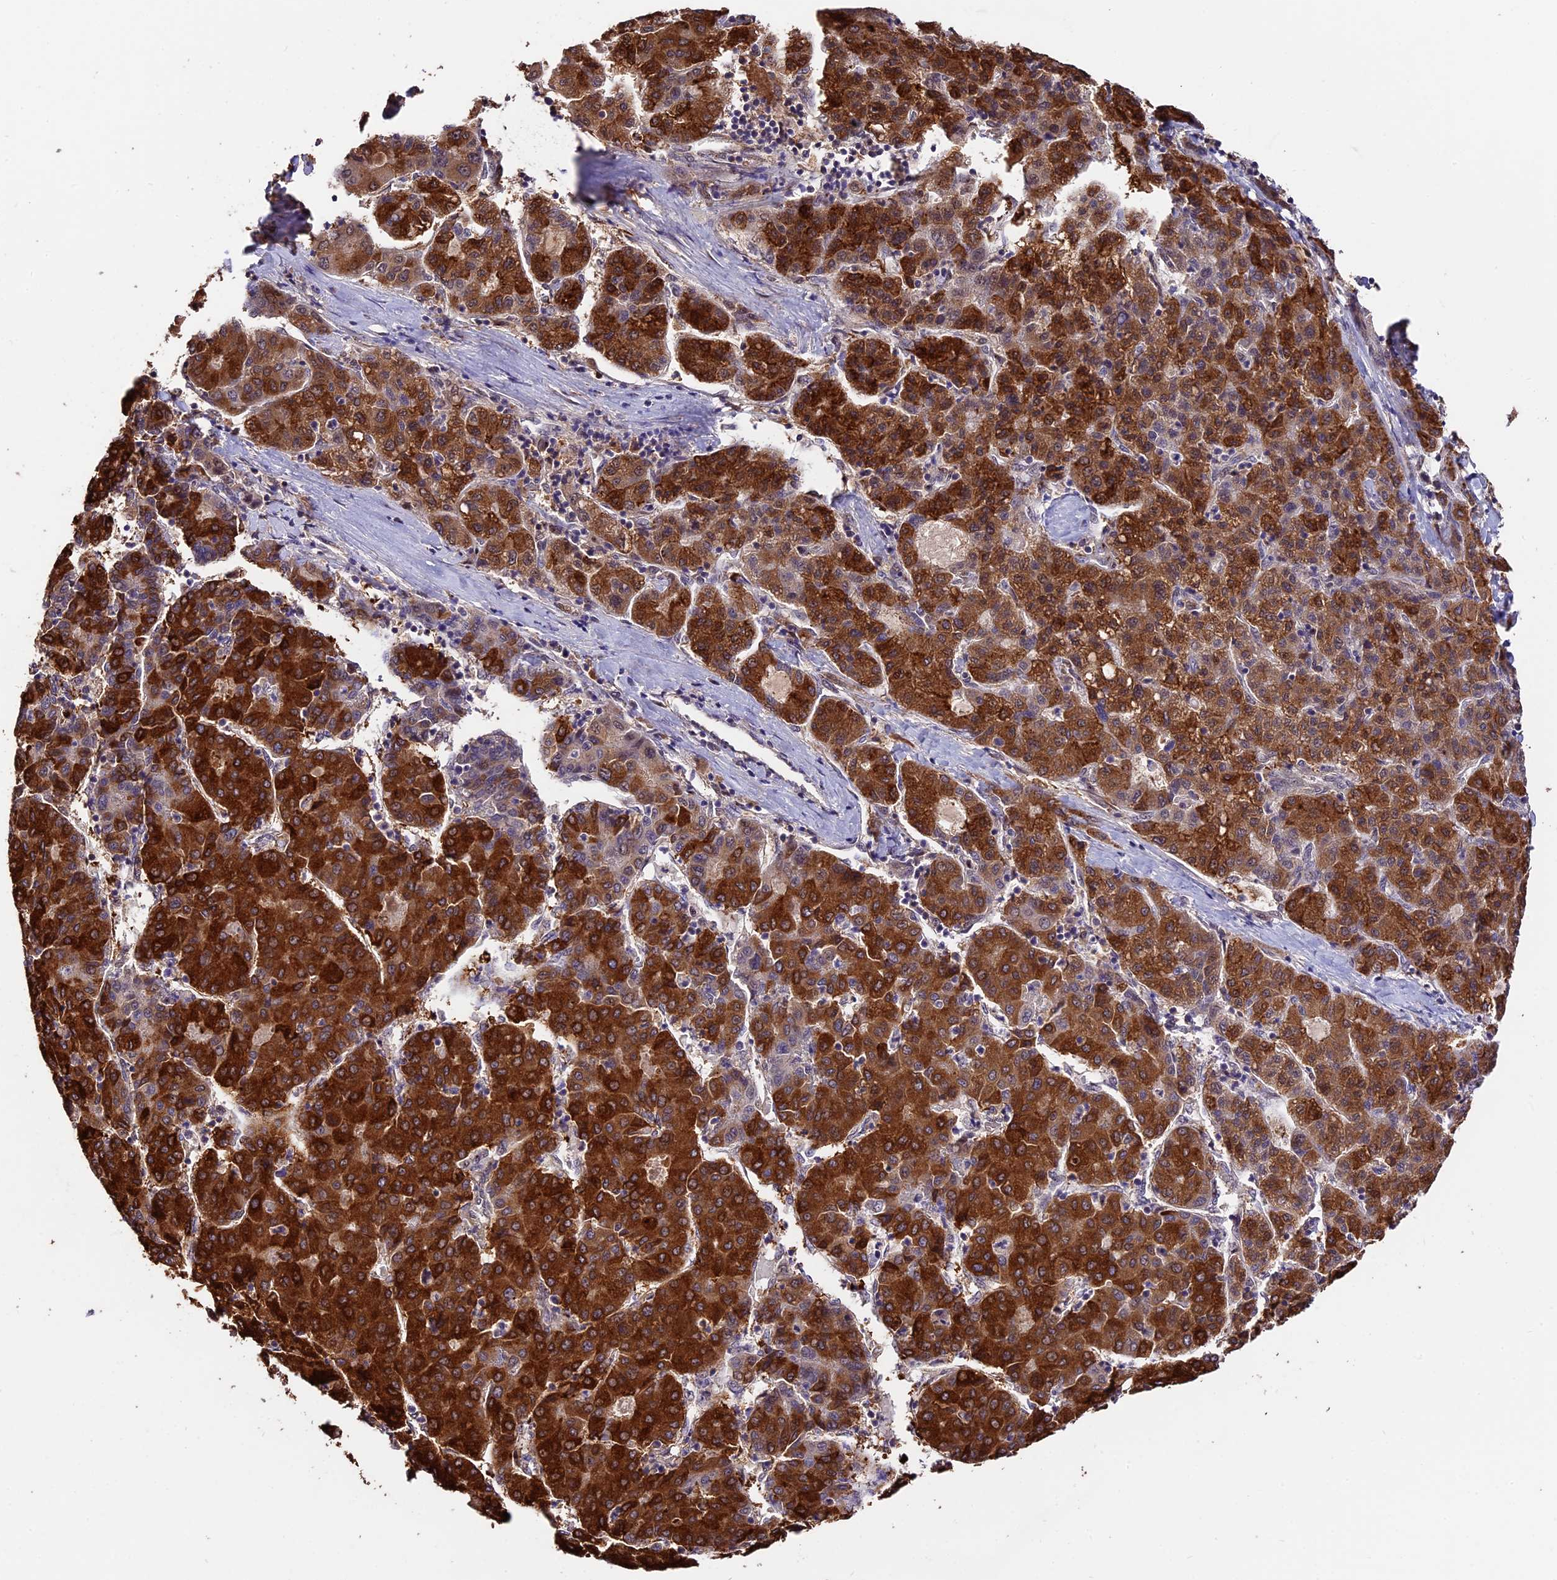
{"staining": {"intensity": "strong", "quantity": ">75%", "location": "cytoplasmic/membranous"}, "tissue": "liver cancer", "cell_type": "Tumor cells", "image_type": "cancer", "snomed": [{"axis": "morphology", "description": "Carcinoma, Hepatocellular, NOS"}, {"axis": "topography", "description": "Liver"}], "caption": "Immunohistochemical staining of liver cancer (hepatocellular carcinoma) exhibits strong cytoplasmic/membranous protein staining in about >75% of tumor cells. (Stains: DAB (3,3'-diaminobenzidine) in brown, nuclei in blue, Microscopy: brightfield microscopy at high magnification).", "gene": "TRMT1", "patient": {"sex": "male", "age": 65}}